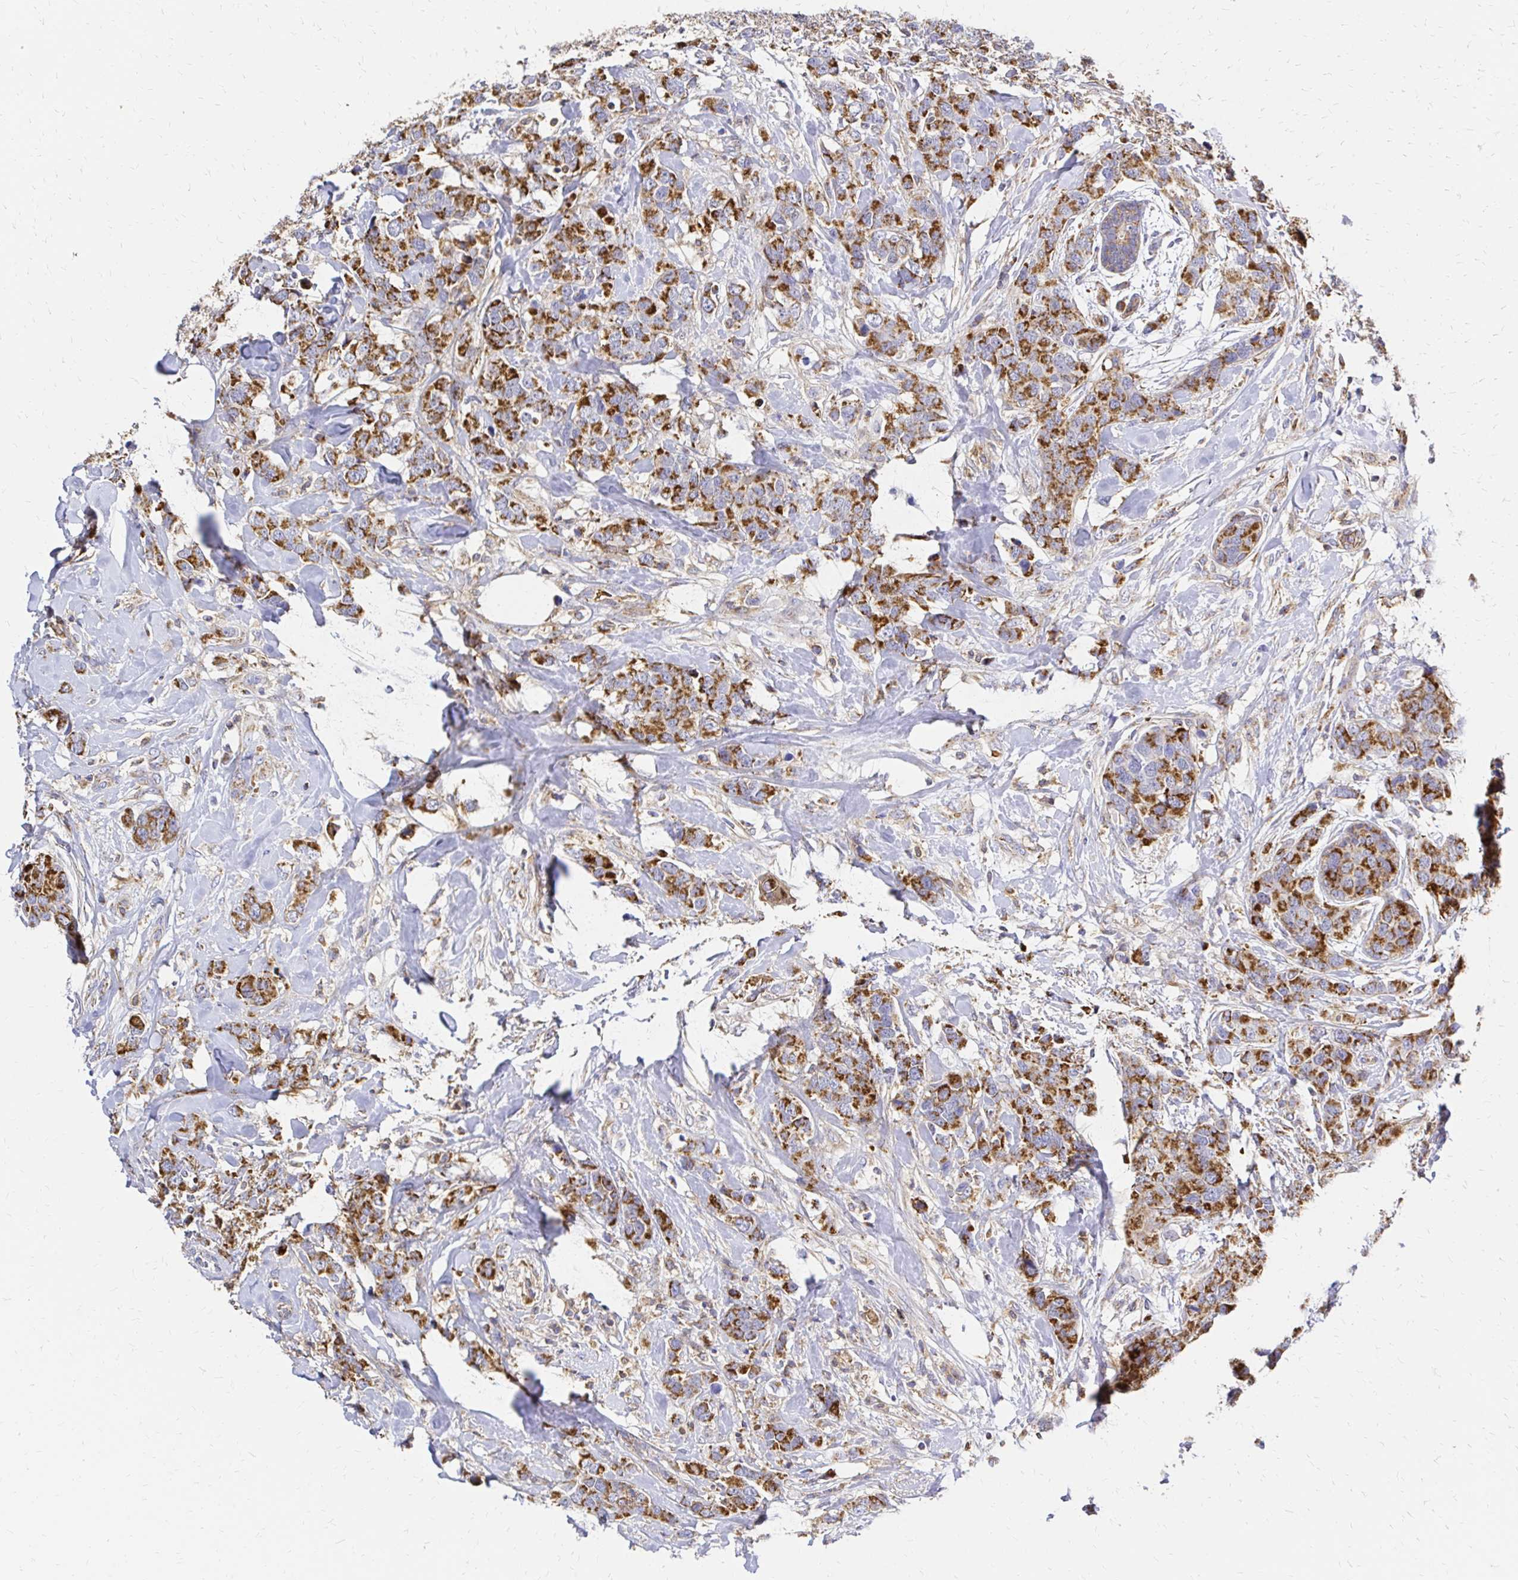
{"staining": {"intensity": "moderate", "quantity": ">75%", "location": "cytoplasmic/membranous"}, "tissue": "breast cancer", "cell_type": "Tumor cells", "image_type": "cancer", "snomed": [{"axis": "morphology", "description": "Lobular carcinoma"}, {"axis": "topography", "description": "Breast"}], "caption": "Breast cancer (lobular carcinoma) tissue exhibits moderate cytoplasmic/membranous staining in about >75% of tumor cells", "gene": "MRPL13", "patient": {"sex": "female", "age": 59}}